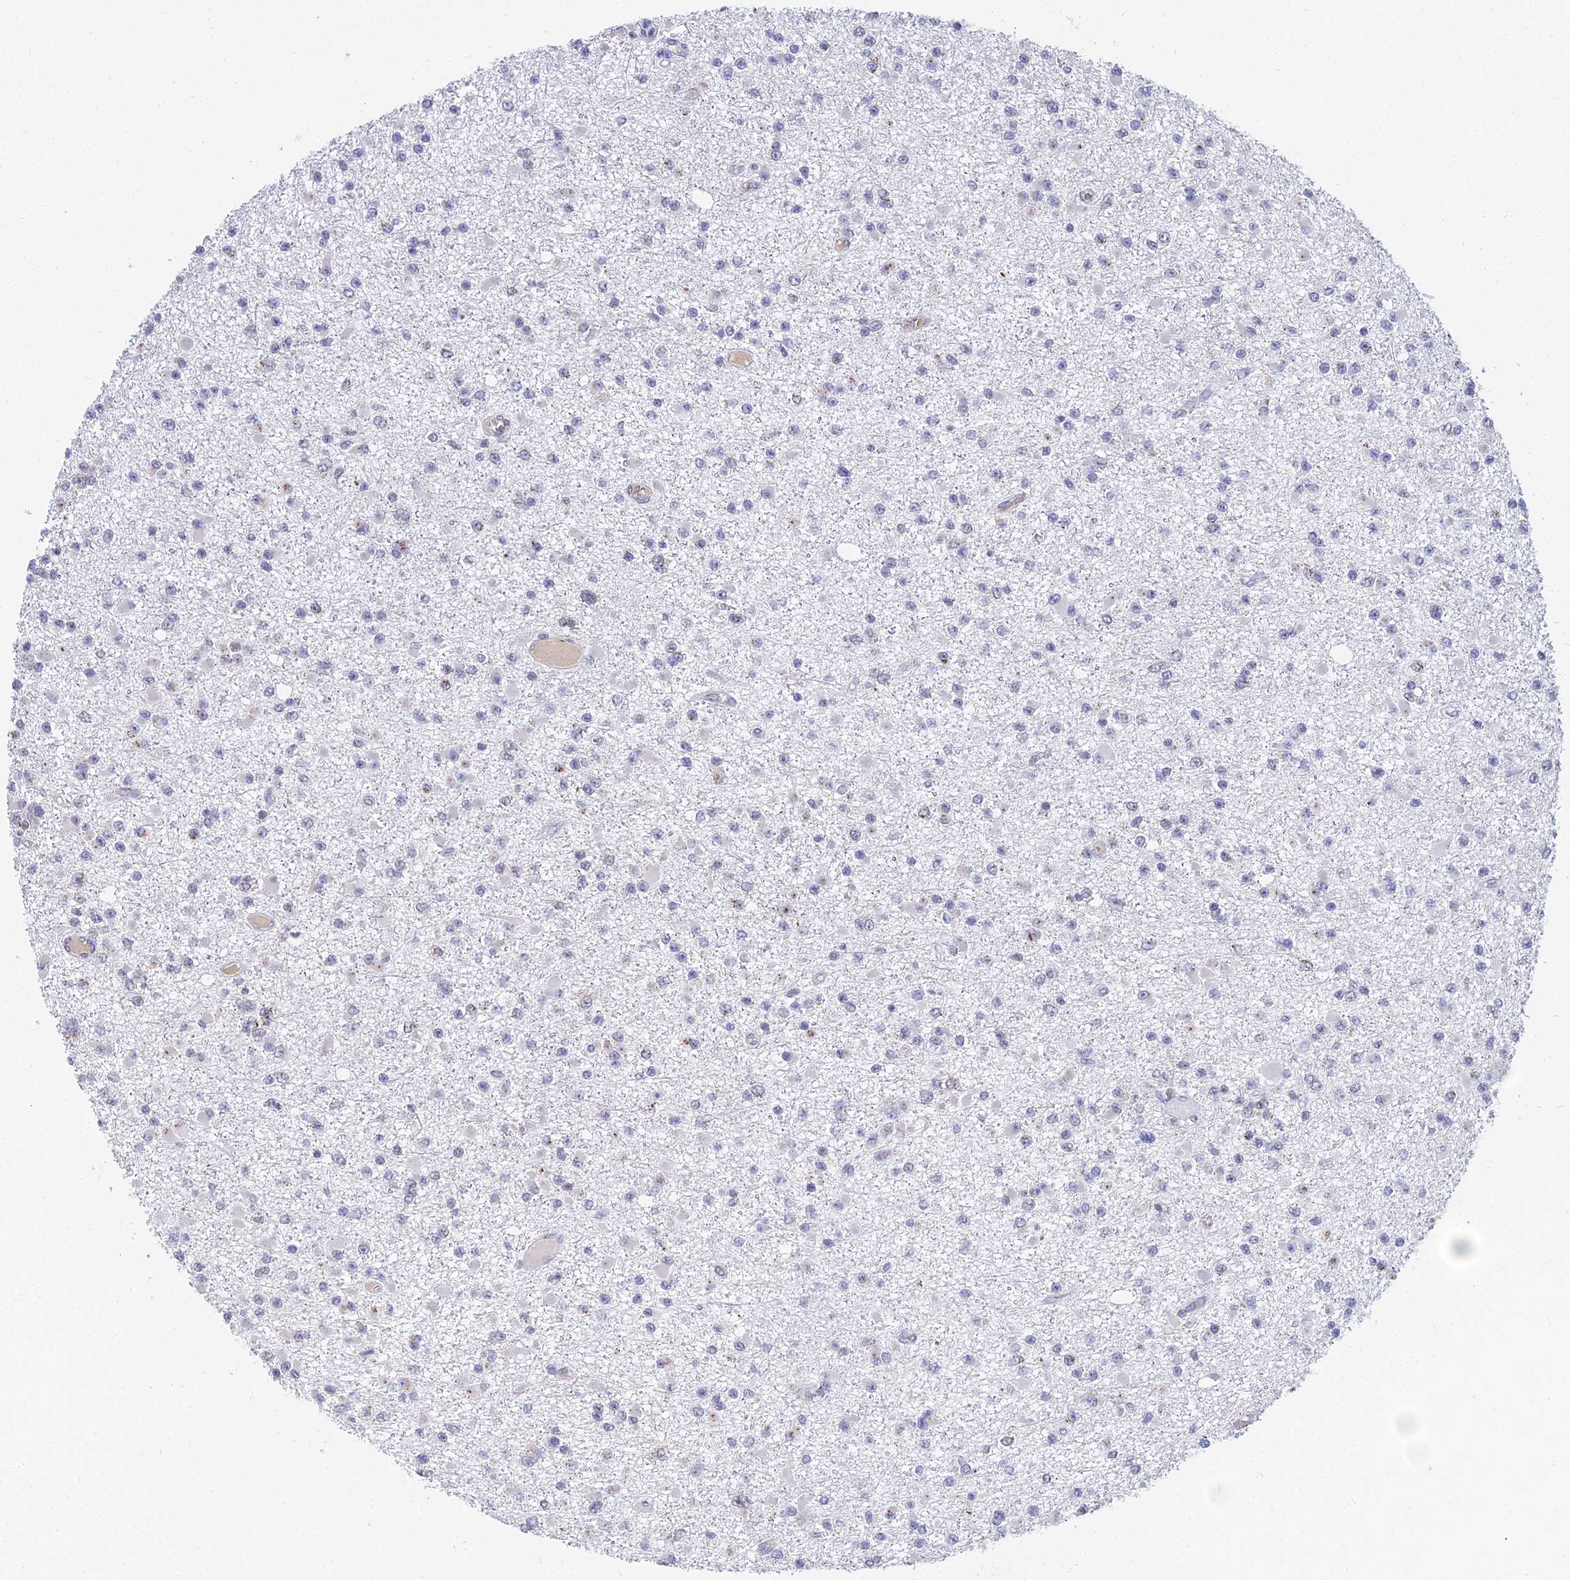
{"staining": {"intensity": "negative", "quantity": "none", "location": "none"}, "tissue": "glioma", "cell_type": "Tumor cells", "image_type": "cancer", "snomed": [{"axis": "morphology", "description": "Glioma, malignant, Low grade"}, {"axis": "topography", "description": "Brain"}], "caption": "An IHC photomicrograph of glioma is shown. There is no staining in tumor cells of glioma.", "gene": "THOC3", "patient": {"sex": "female", "age": 22}}